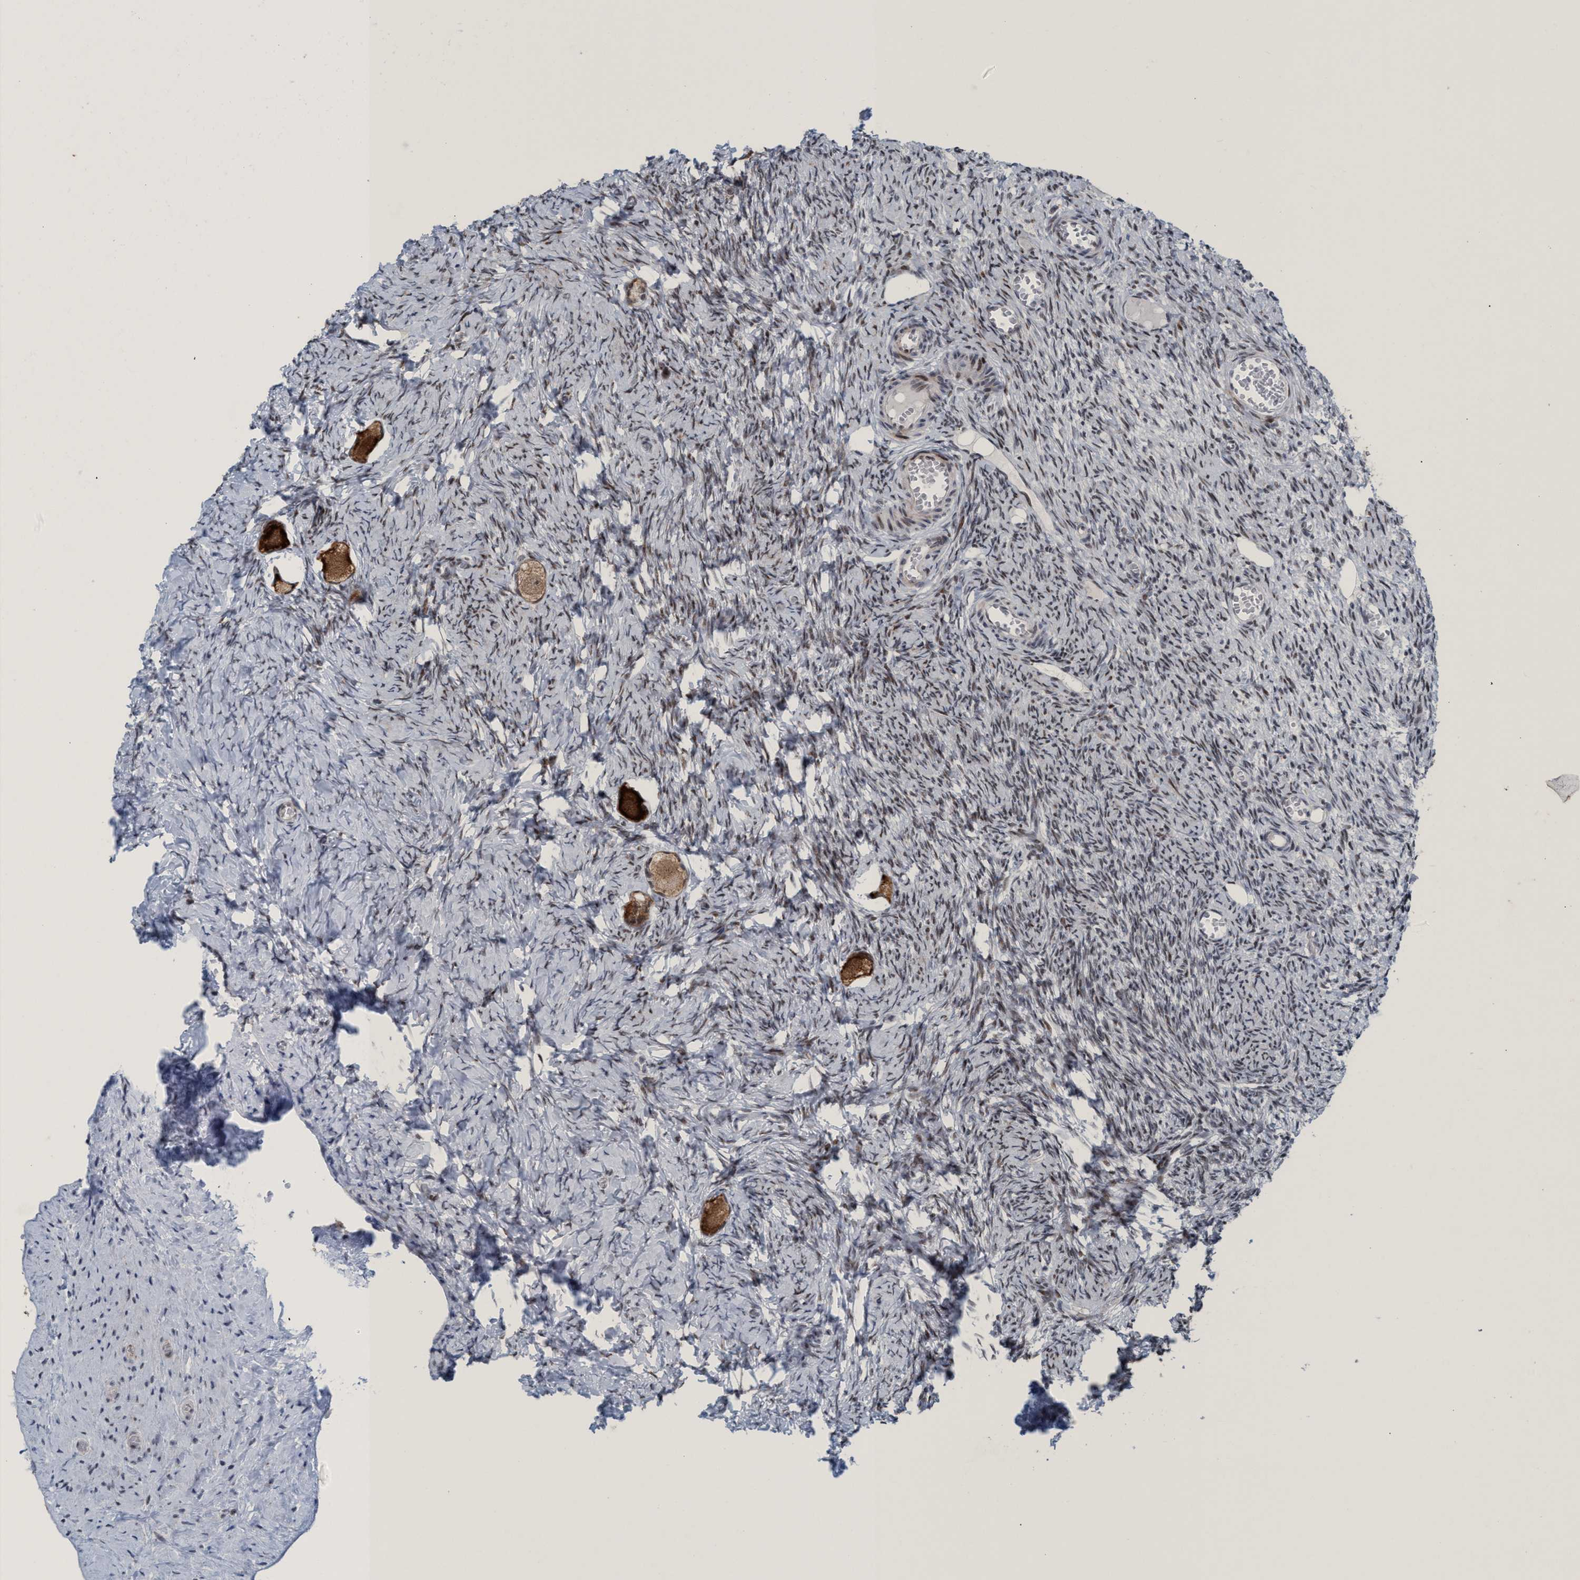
{"staining": {"intensity": "strong", "quantity": ">75%", "location": "cytoplasmic/membranous,nuclear"}, "tissue": "ovary", "cell_type": "Follicle cells", "image_type": "normal", "snomed": [{"axis": "morphology", "description": "Normal tissue, NOS"}, {"axis": "topography", "description": "Ovary"}], "caption": "A brown stain highlights strong cytoplasmic/membranous,nuclear positivity of a protein in follicle cells of unremarkable ovary. The protein of interest is stained brown, and the nuclei are stained in blue (DAB IHC with brightfield microscopy, high magnification).", "gene": "CWC27", "patient": {"sex": "female", "age": 27}}